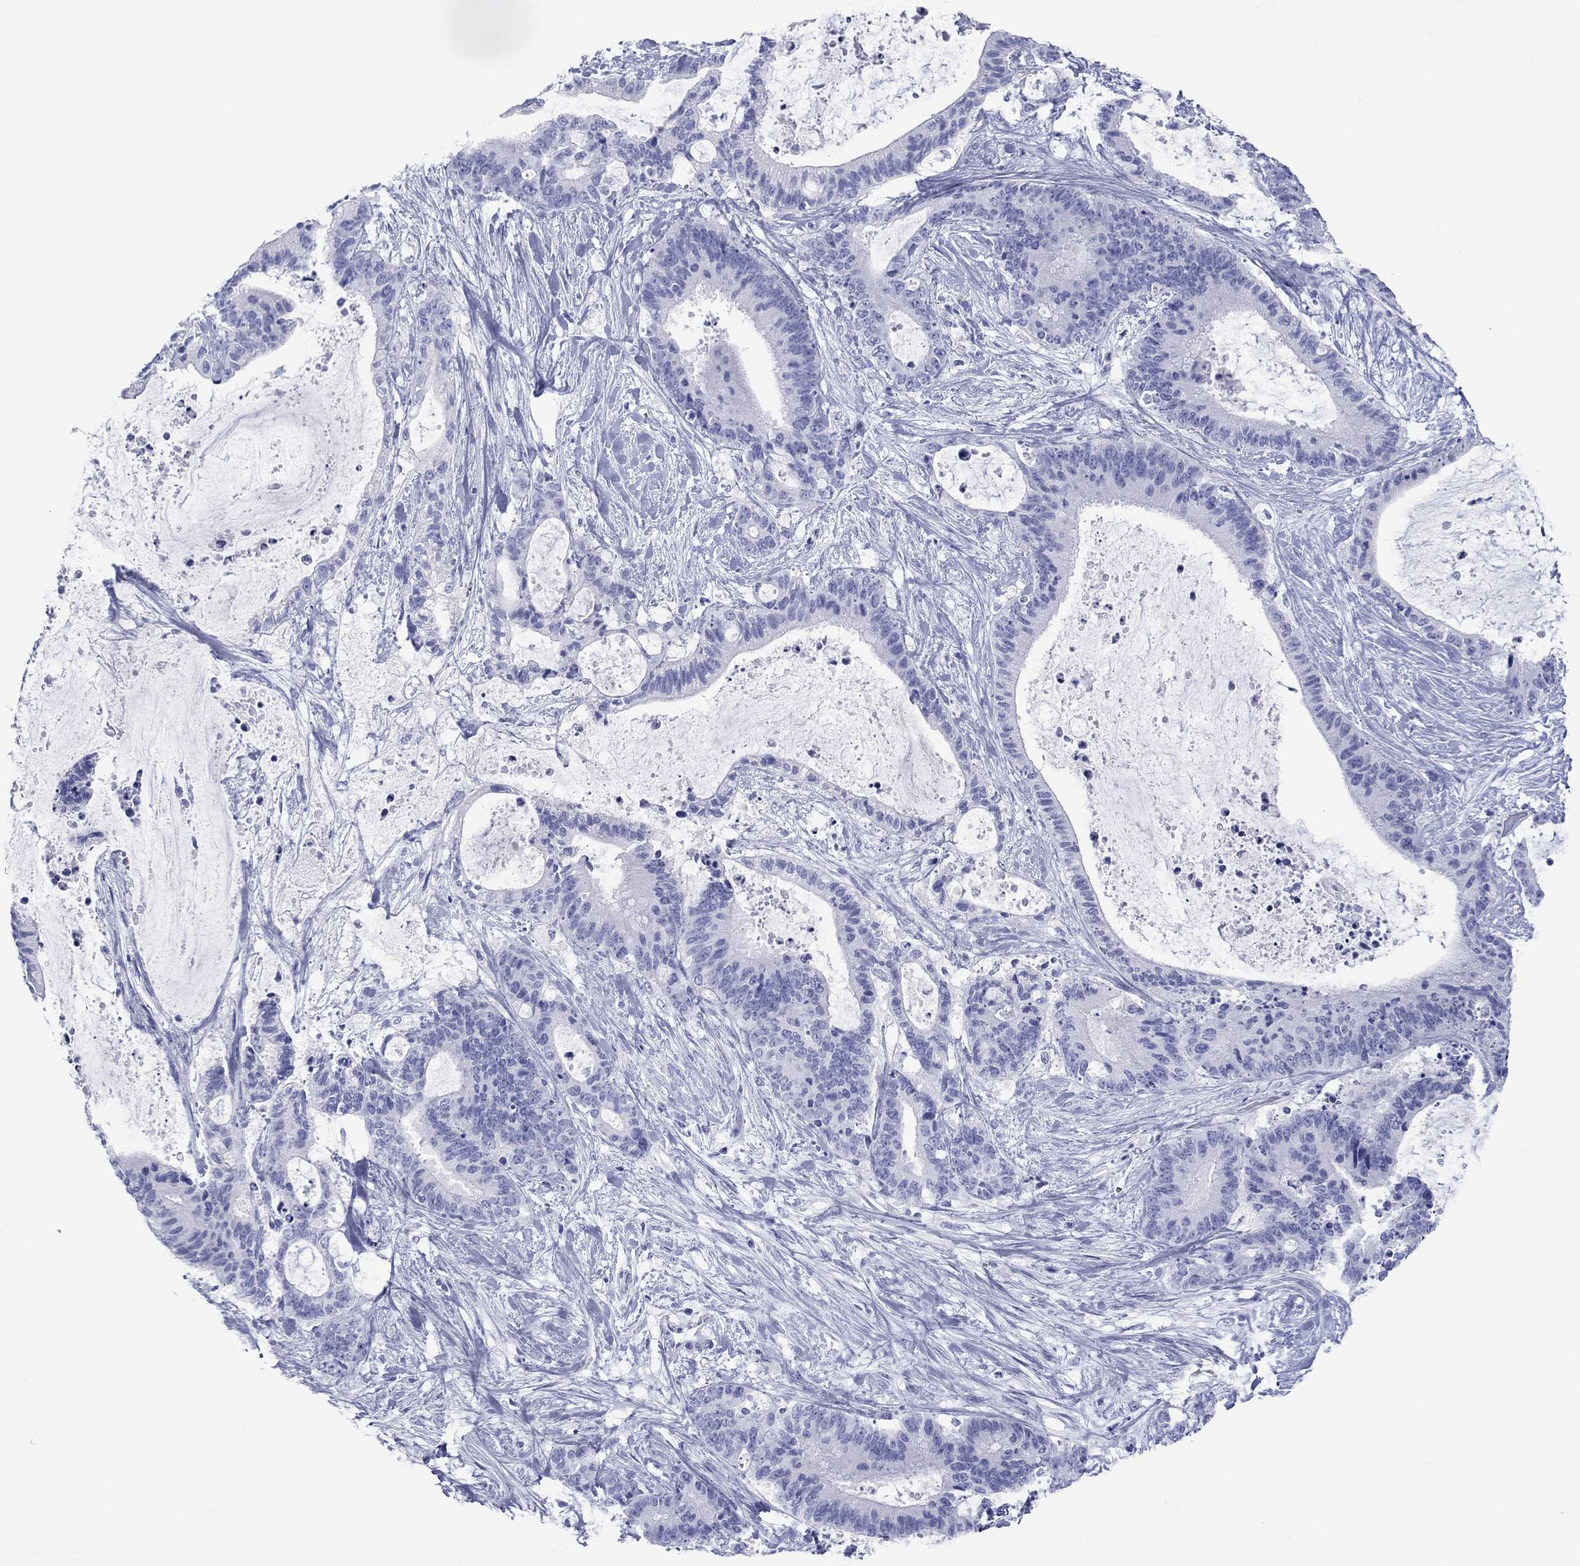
{"staining": {"intensity": "negative", "quantity": "none", "location": "none"}, "tissue": "liver cancer", "cell_type": "Tumor cells", "image_type": "cancer", "snomed": [{"axis": "morphology", "description": "Cholangiocarcinoma"}, {"axis": "topography", "description": "Liver"}], "caption": "A micrograph of cholangiocarcinoma (liver) stained for a protein exhibits no brown staining in tumor cells.", "gene": "ATP4A", "patient": {"sex": "female", "age": 73}}